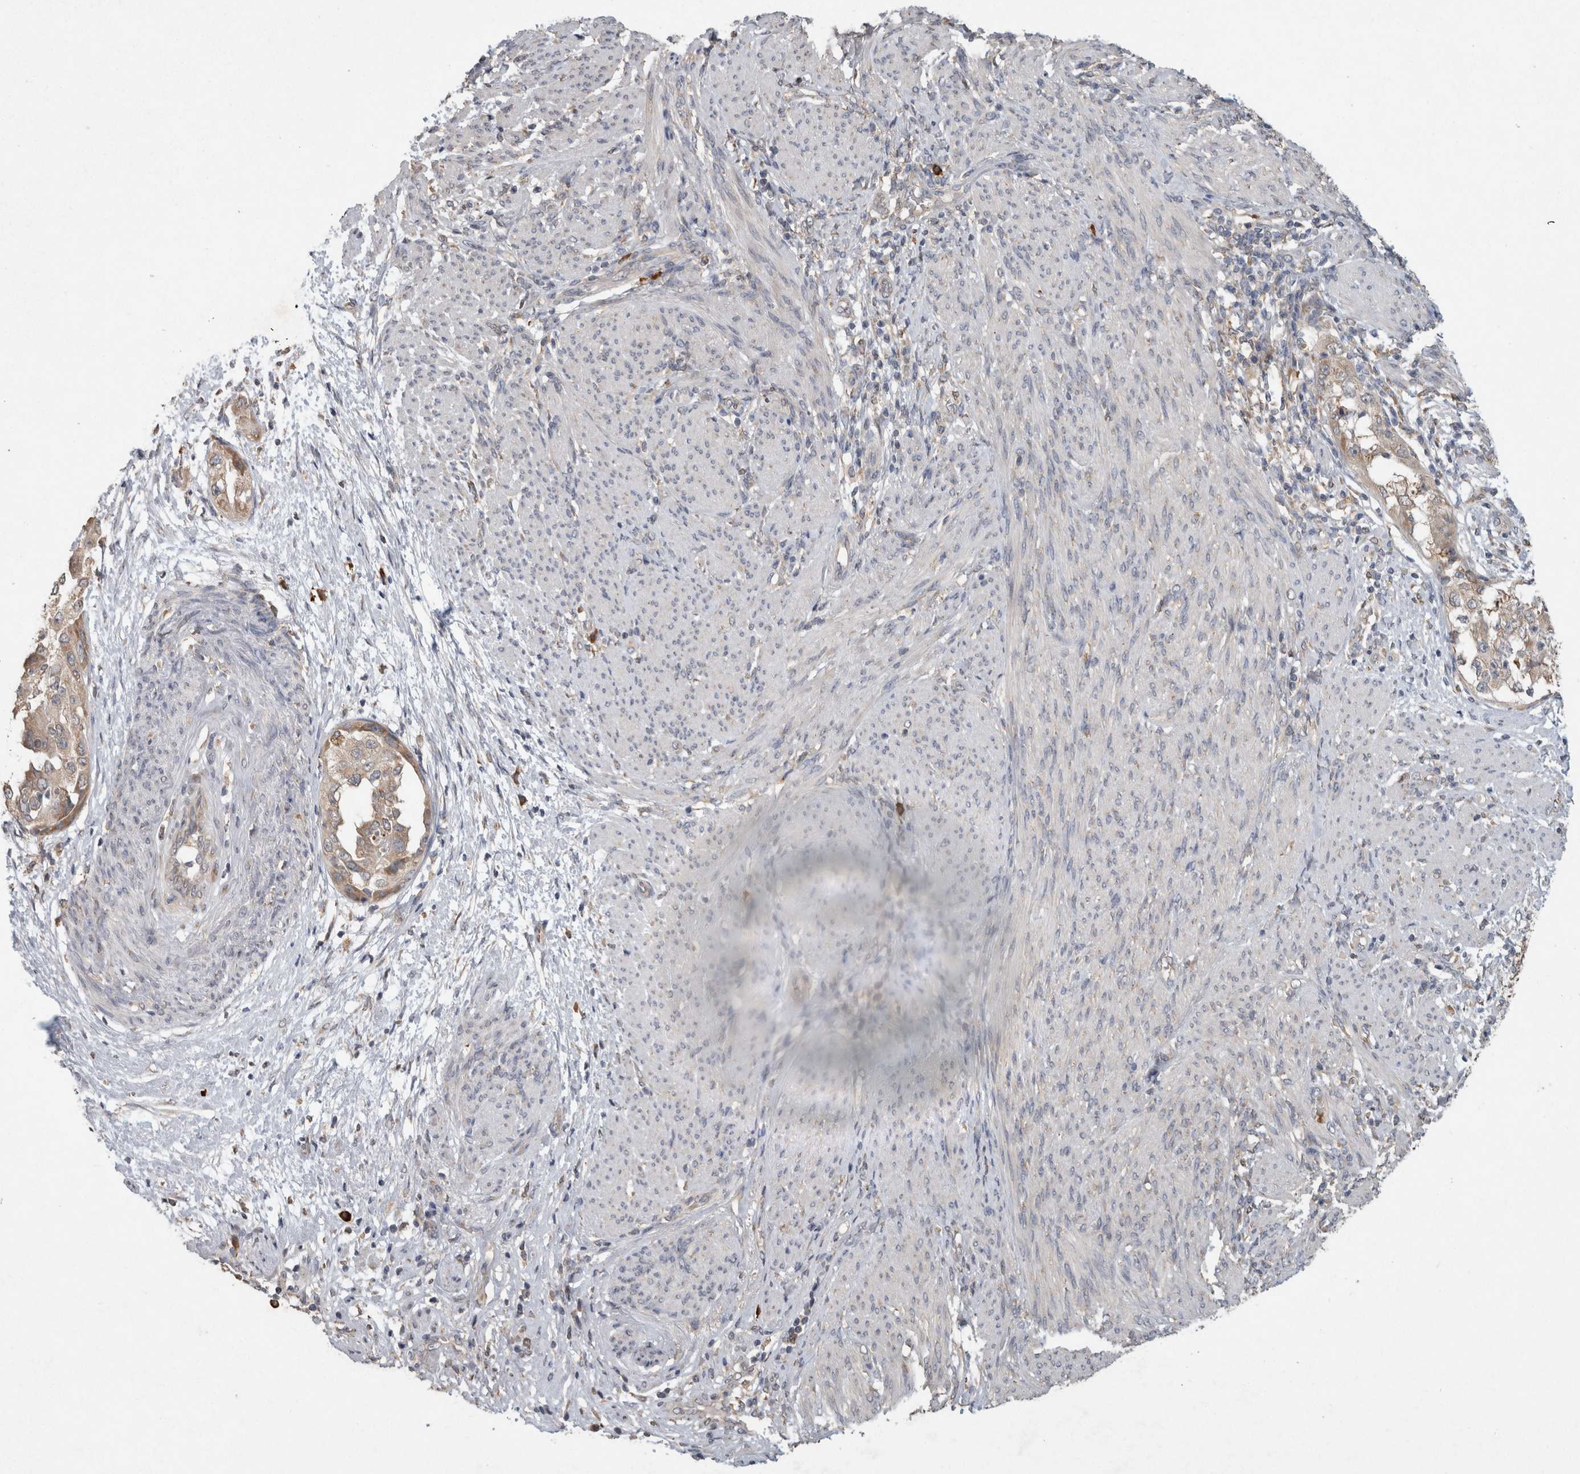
{"staining": {"intensity": "weak", "quantity": ">75%", "location": "cytoplasmic/membranous"}, "tissue": "endometrial cancer", "cell_type": "Tumor cells", "image_type": "cancer", "snomed": [{"axis": "morphology", "description": "Adenocarcinoma, NOS"}, {"axis": "topography", "description": "Endometrium"}], "caption": "Tumor cells display low levels of weak cytoplasmic/membranous expression in approximately >75% of cells in human endometrial cancer.", "gene": "ADGRL3", "patient": {"sex": "female", "age": 85}}